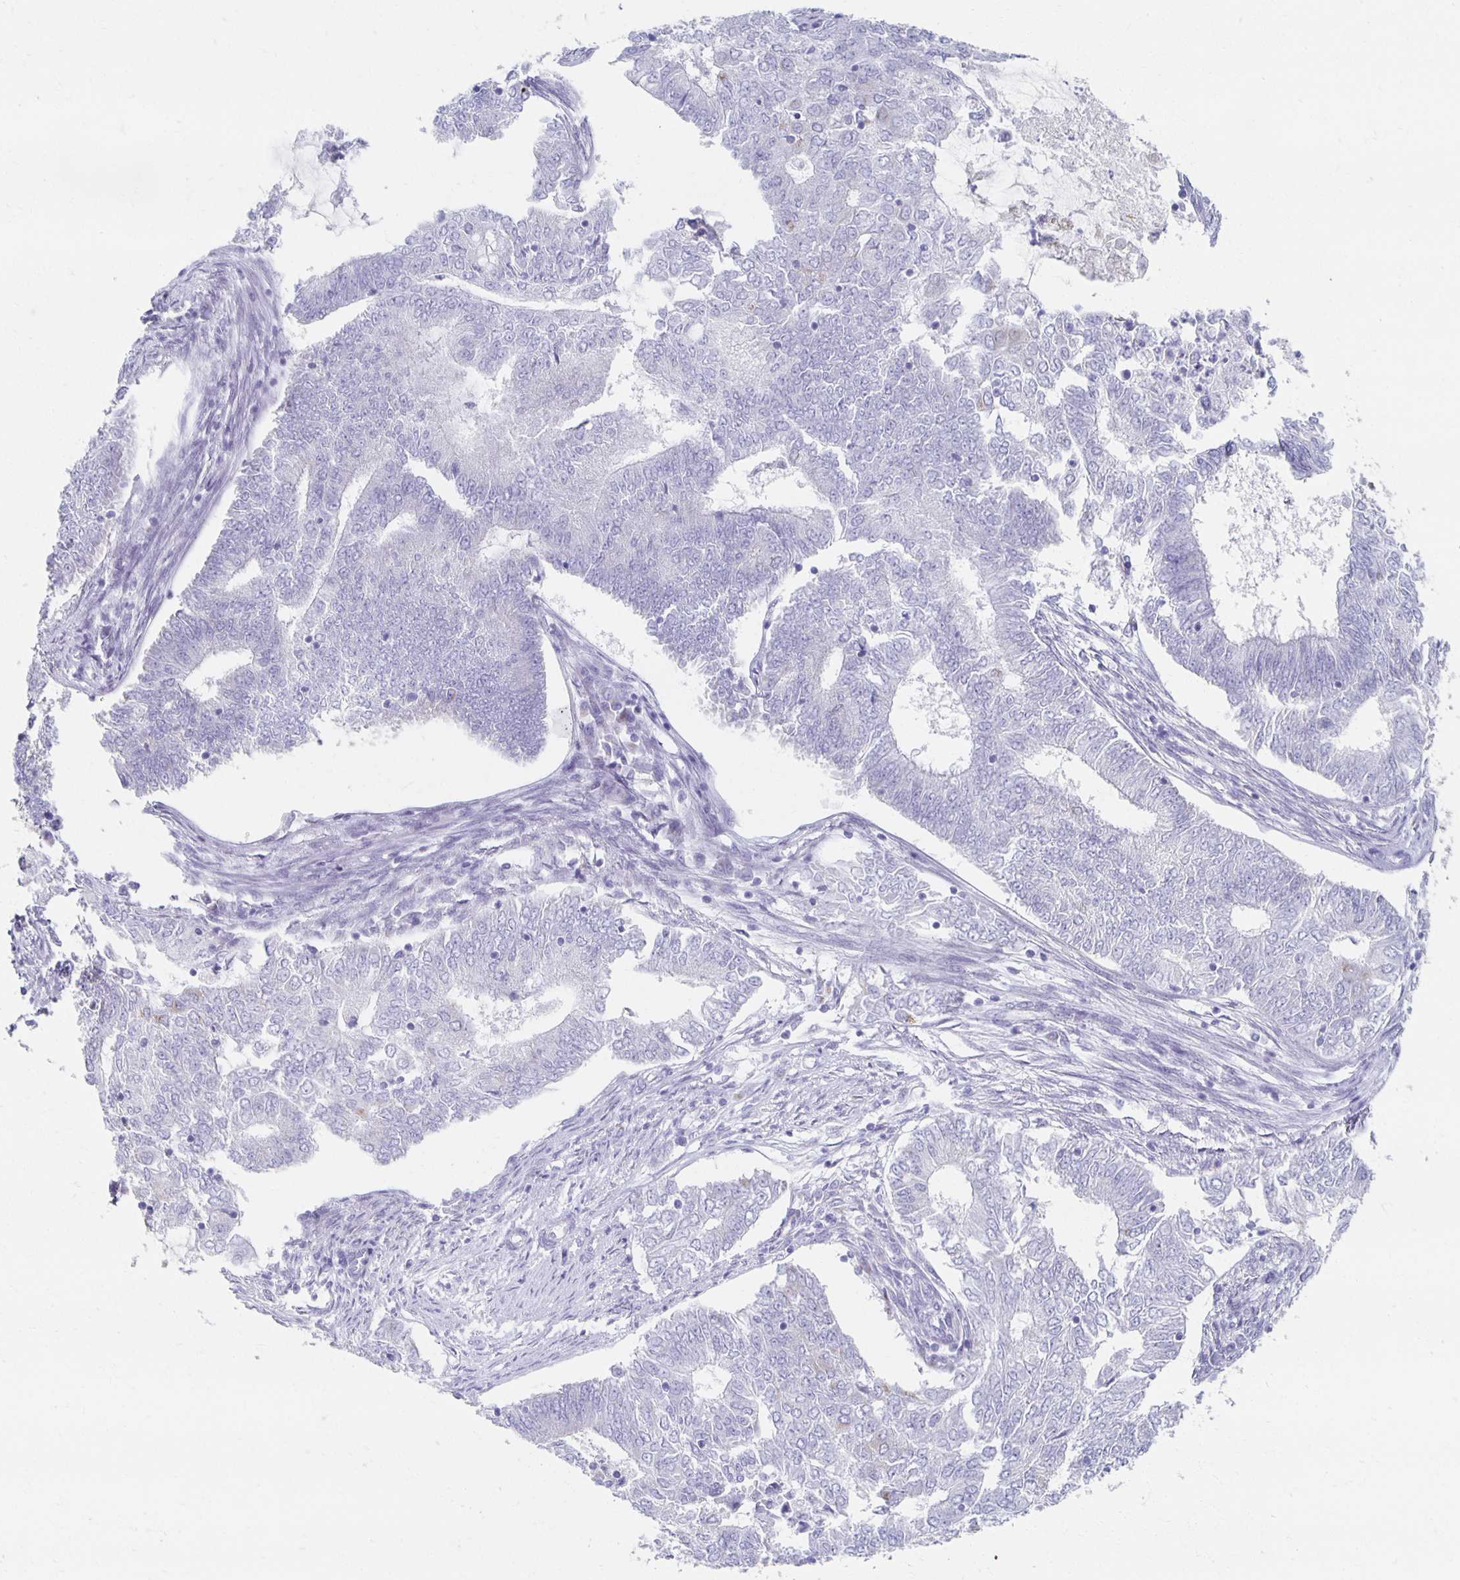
{"staining": {"intensity": "negative", "quantity": "none", "location": "none"}, "tissue": "endometrial cancer", "cell_type": "Tumor cells", "image_type": "cancer", "snomed": [{"axis": "morphology", "description": "Adenocarcinoma, NOS"}, {"axis": "topography", "description": "Endometrium"}], "caption": "Immunohistochemistry of human endometrial adenocarcinoma reveals no expression in tumor cells.", "gene": "TEX44", "patient": {"sex": "female", "age": 62}}